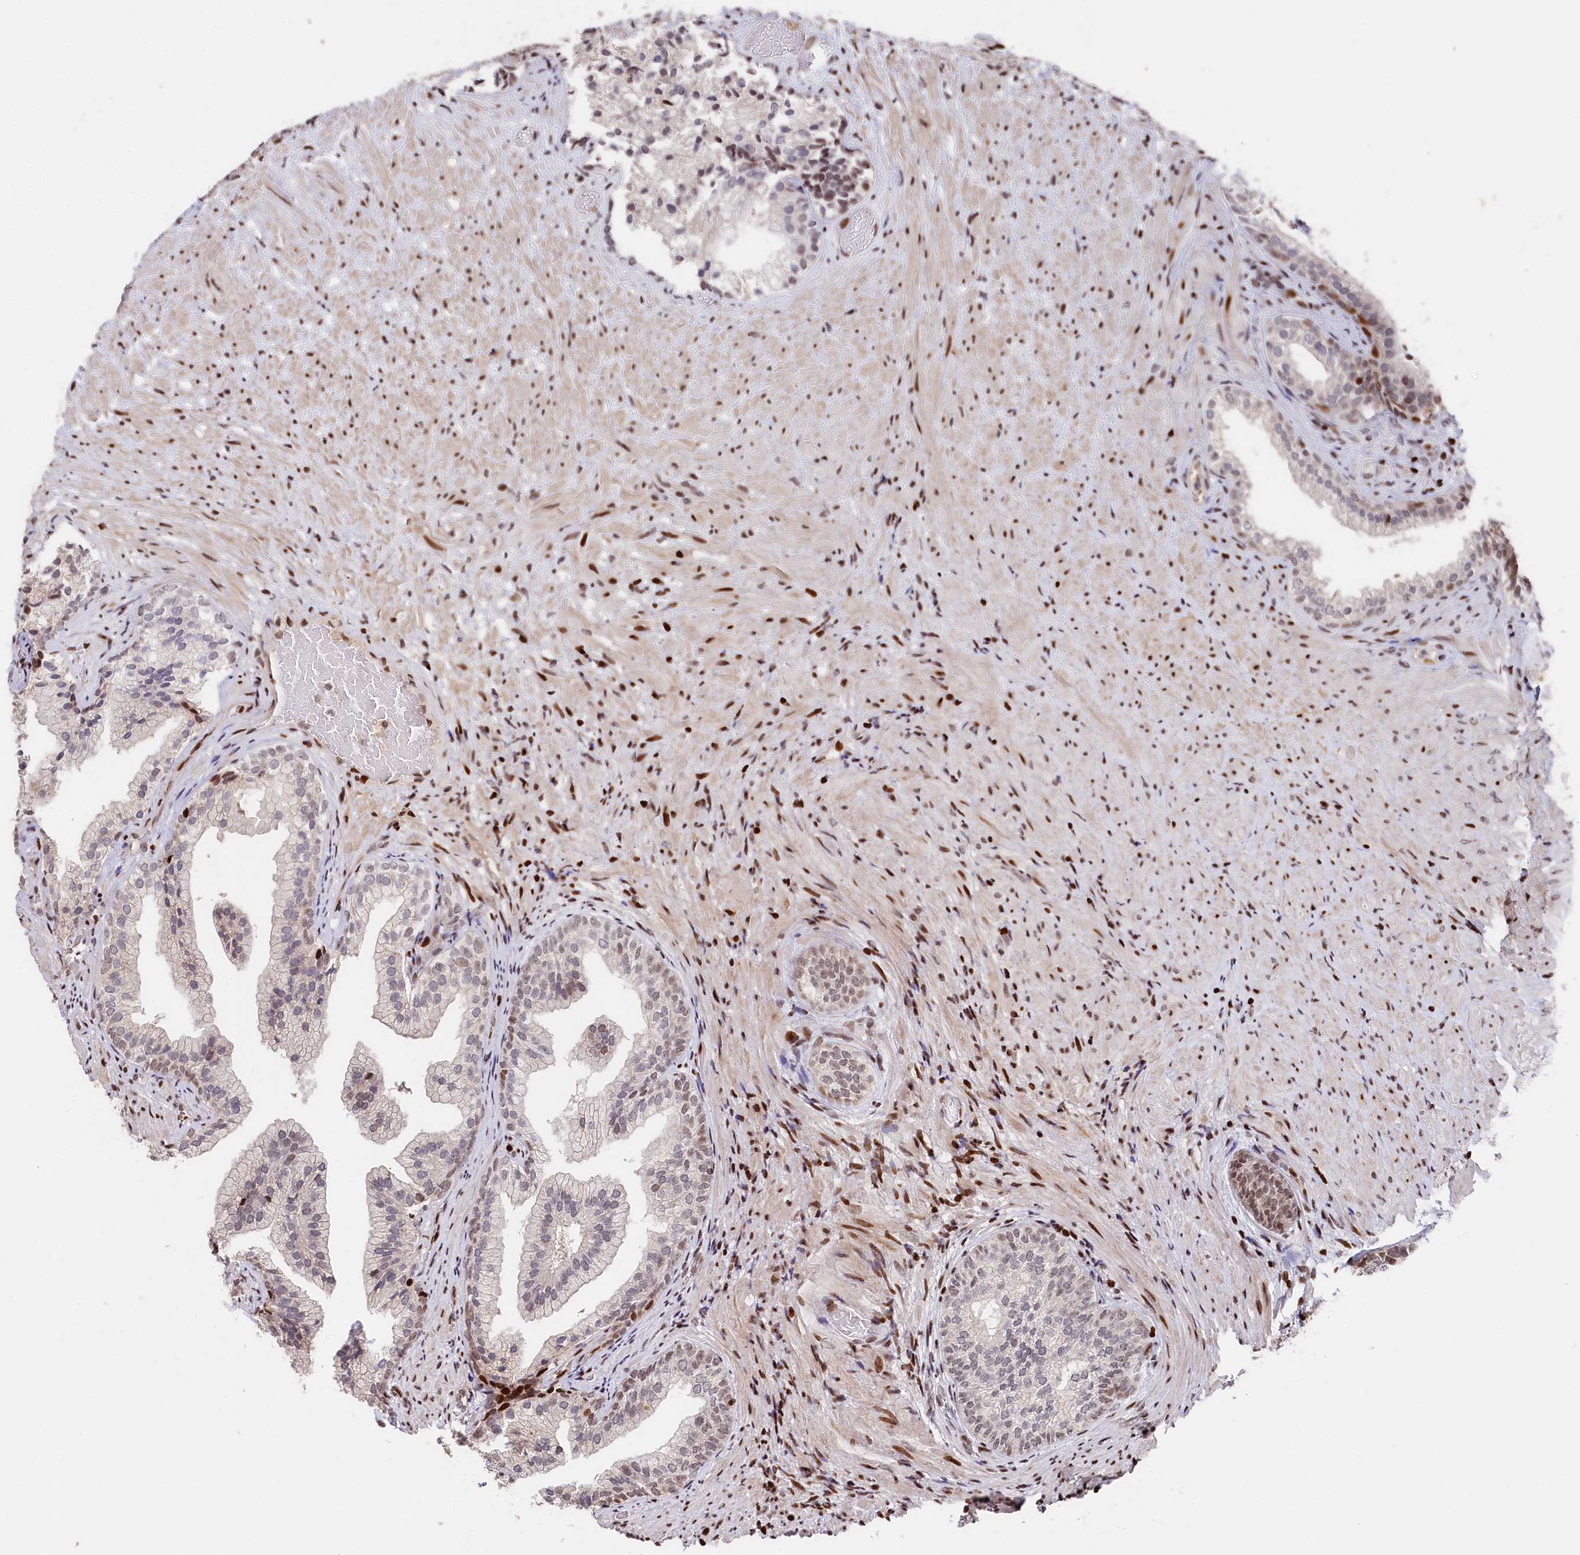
{"staining": {"intensity": "strong", "quantity": "<25%", "location": "nuclear"}, "tissue": "prostate", "cell_type": "Glandular cells", "image_type": "normal", "snomed": [{"axis": "morphology", "description": "Normal tissue, NOS"}, {"axis": "topography", "description": "Prostate"}], "caption": "A medium amount of strong nuclear expression is present in approximately <25% of glandular cells in normal prostate.", "gene": "MCF2L2", "patient": {"sex": "male", "age": 76}}